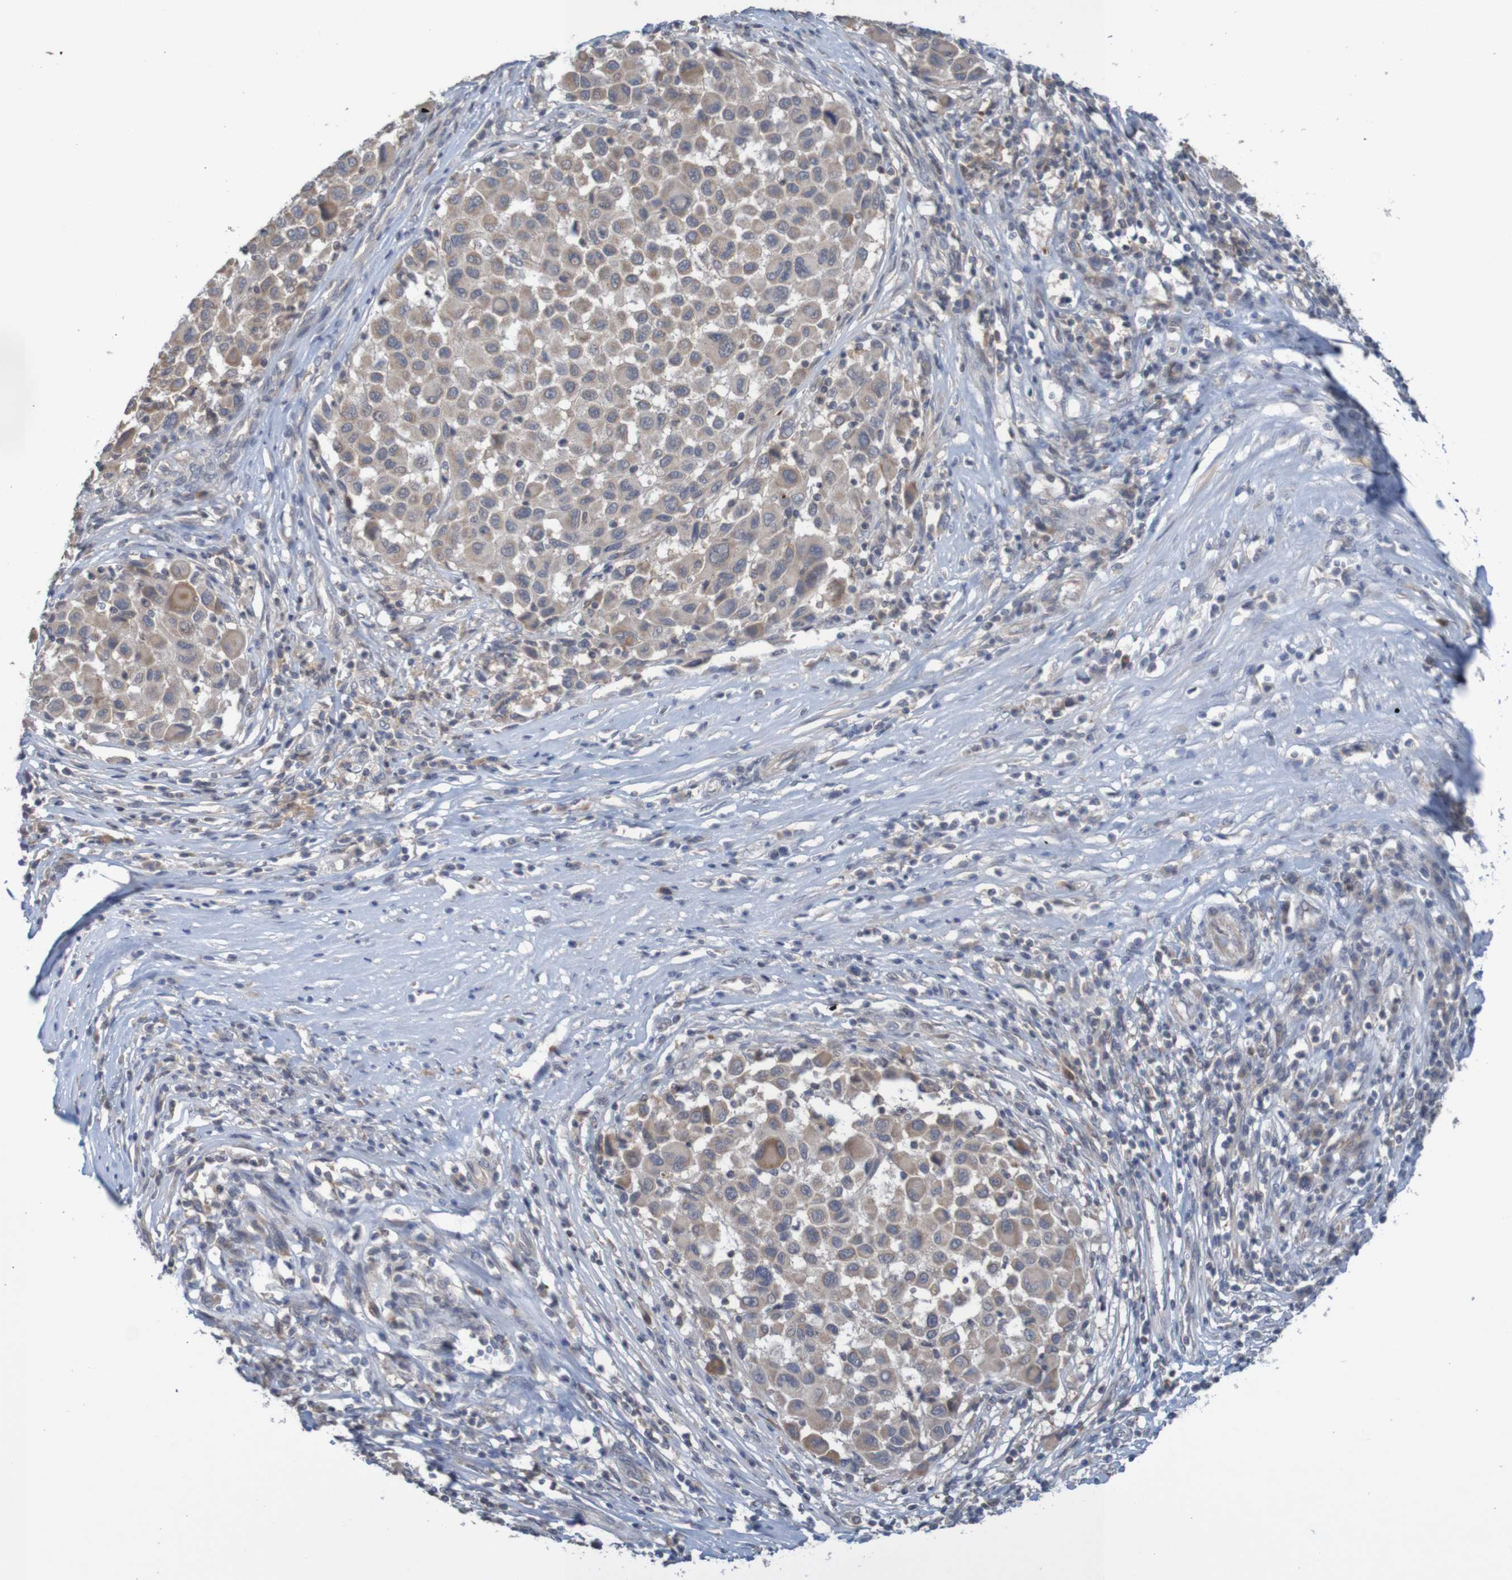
{"staining": {"intensity": "weak", "quantity": "25%-75%", "location": "cytoplasmic/membranous"}, "tissue": "melanoma", "cell_type": "Tumor cells", "image_type": "cancer", "snomed": [{"axis": "morphology", "description": "Malignant melanoma, Metastatic site"}, {"axis": "topography", "description": "Lymph node"}], "caption": "DAB immunohistochemical staining of human malignant melanoma (metastatic site) reveals weak cytoplasmic/membranous protein staining in approximately 25%-75% of tumor cells. The staining was performed using DAB (3,3'-diaminobenzidine), with brown indicating positive protein expression. Nuclei are stained blue with hematoxylin.", "gene": "ANKK1", "patient": {"sex": "male", "age": 61}}